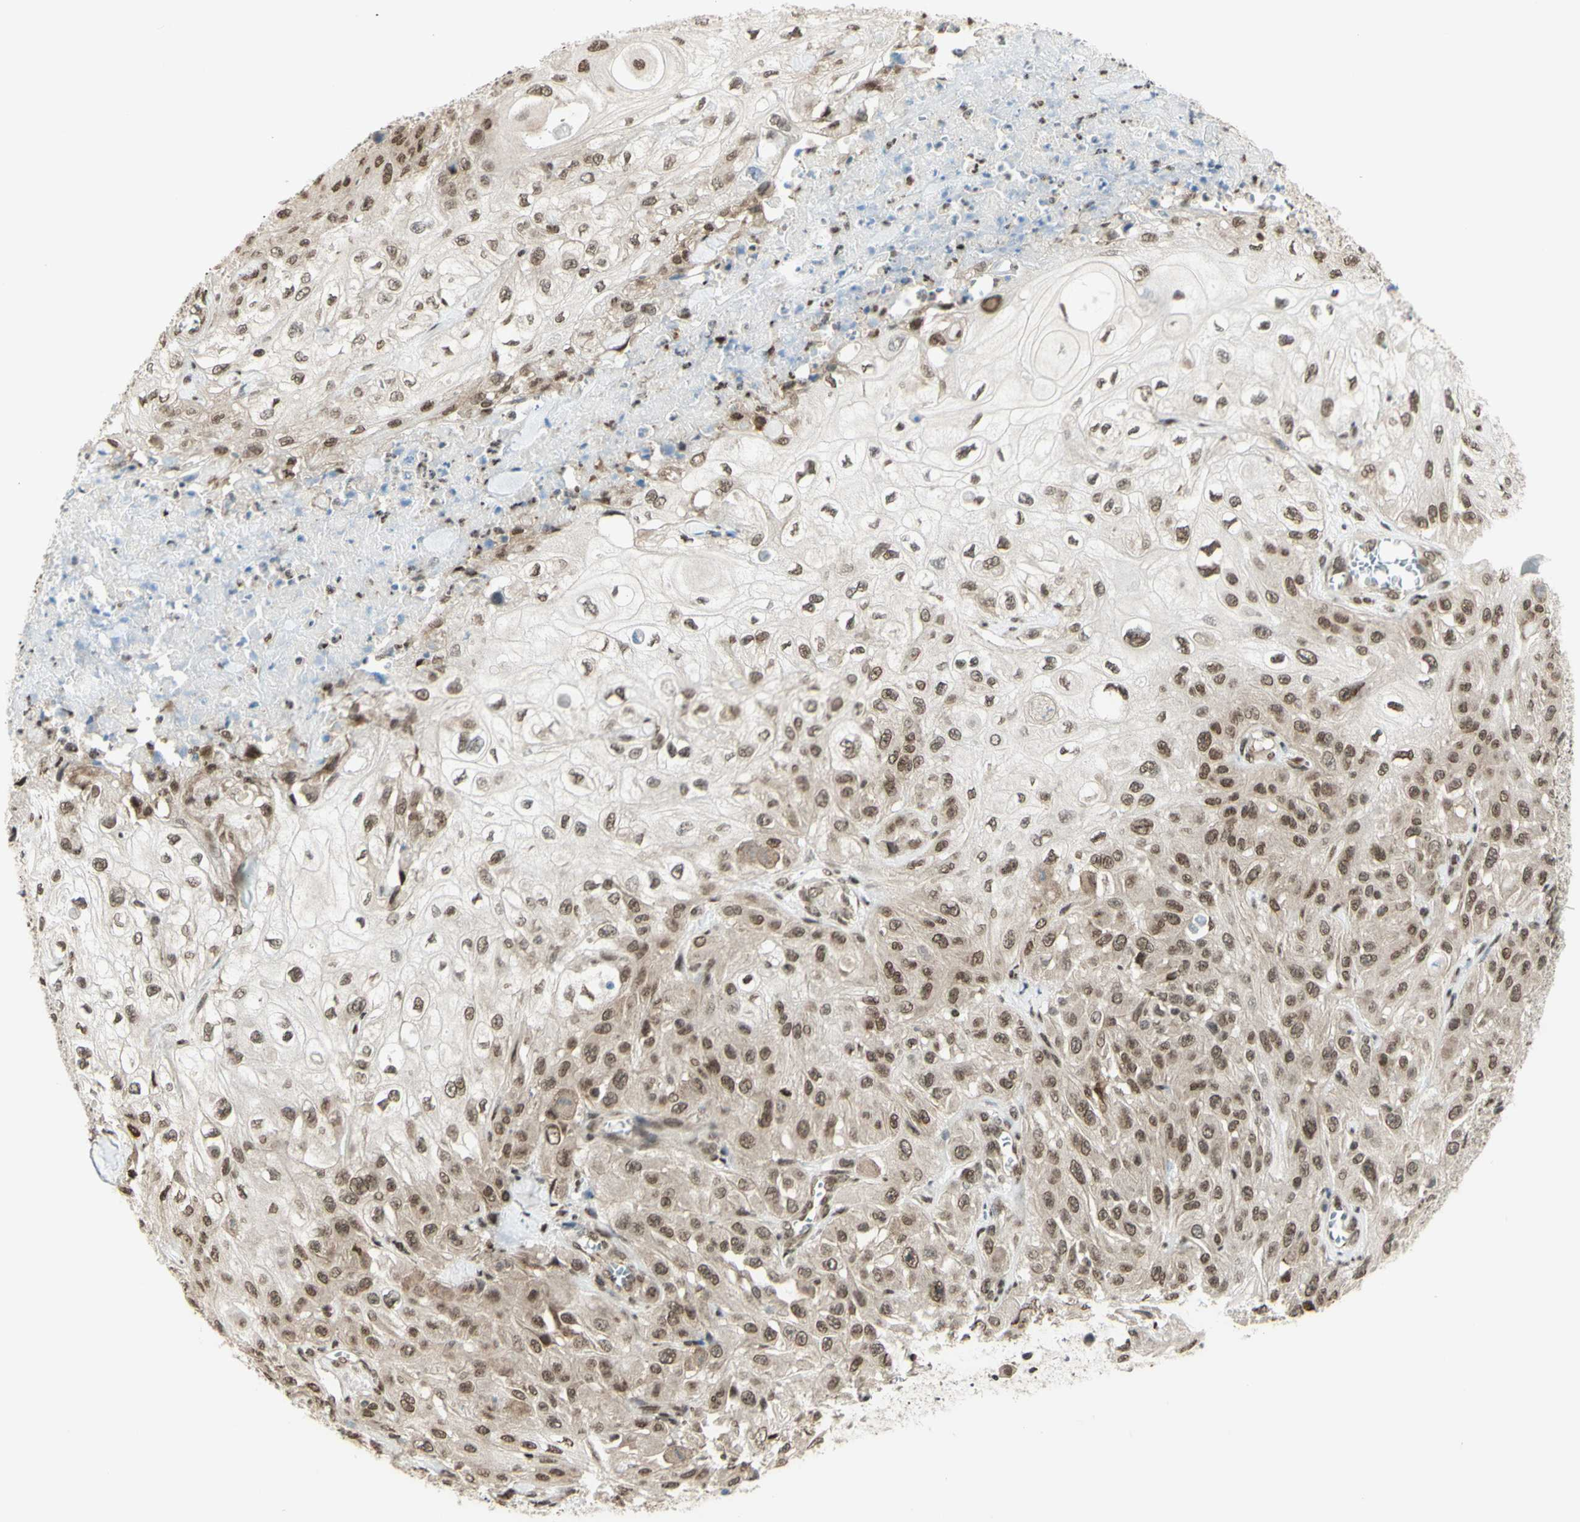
{"staining": {"intensity": "moderate", "quantity": ">75%", "location": "nuclear"}, "tissue": "skin cancer", "cell_type": "Tumor cells", "image_type": "cancer", "snomed": [{"axis": "morphology", "description": "Squamous cell carcinoma, NOS"}, {"axis": "morphology", "description": "Squamous cell carcinoma, metastatic, NOS"}, {"axis": "topography", "description": "Skin"}, {"axis": "topography", "description": "Lymph node"}], "caption": "Brown immunohistochemical staining in human skin squamous cell carcinoma shows moderate nuclear staining in approximately >75% of tumor cells. (Stains: DAB in brown, nuclei in blue, Microscopy: brightfield microscopy at high magnification).", "gene": "ZMYM6", "patient": {"sex": "male", "age": 75}}